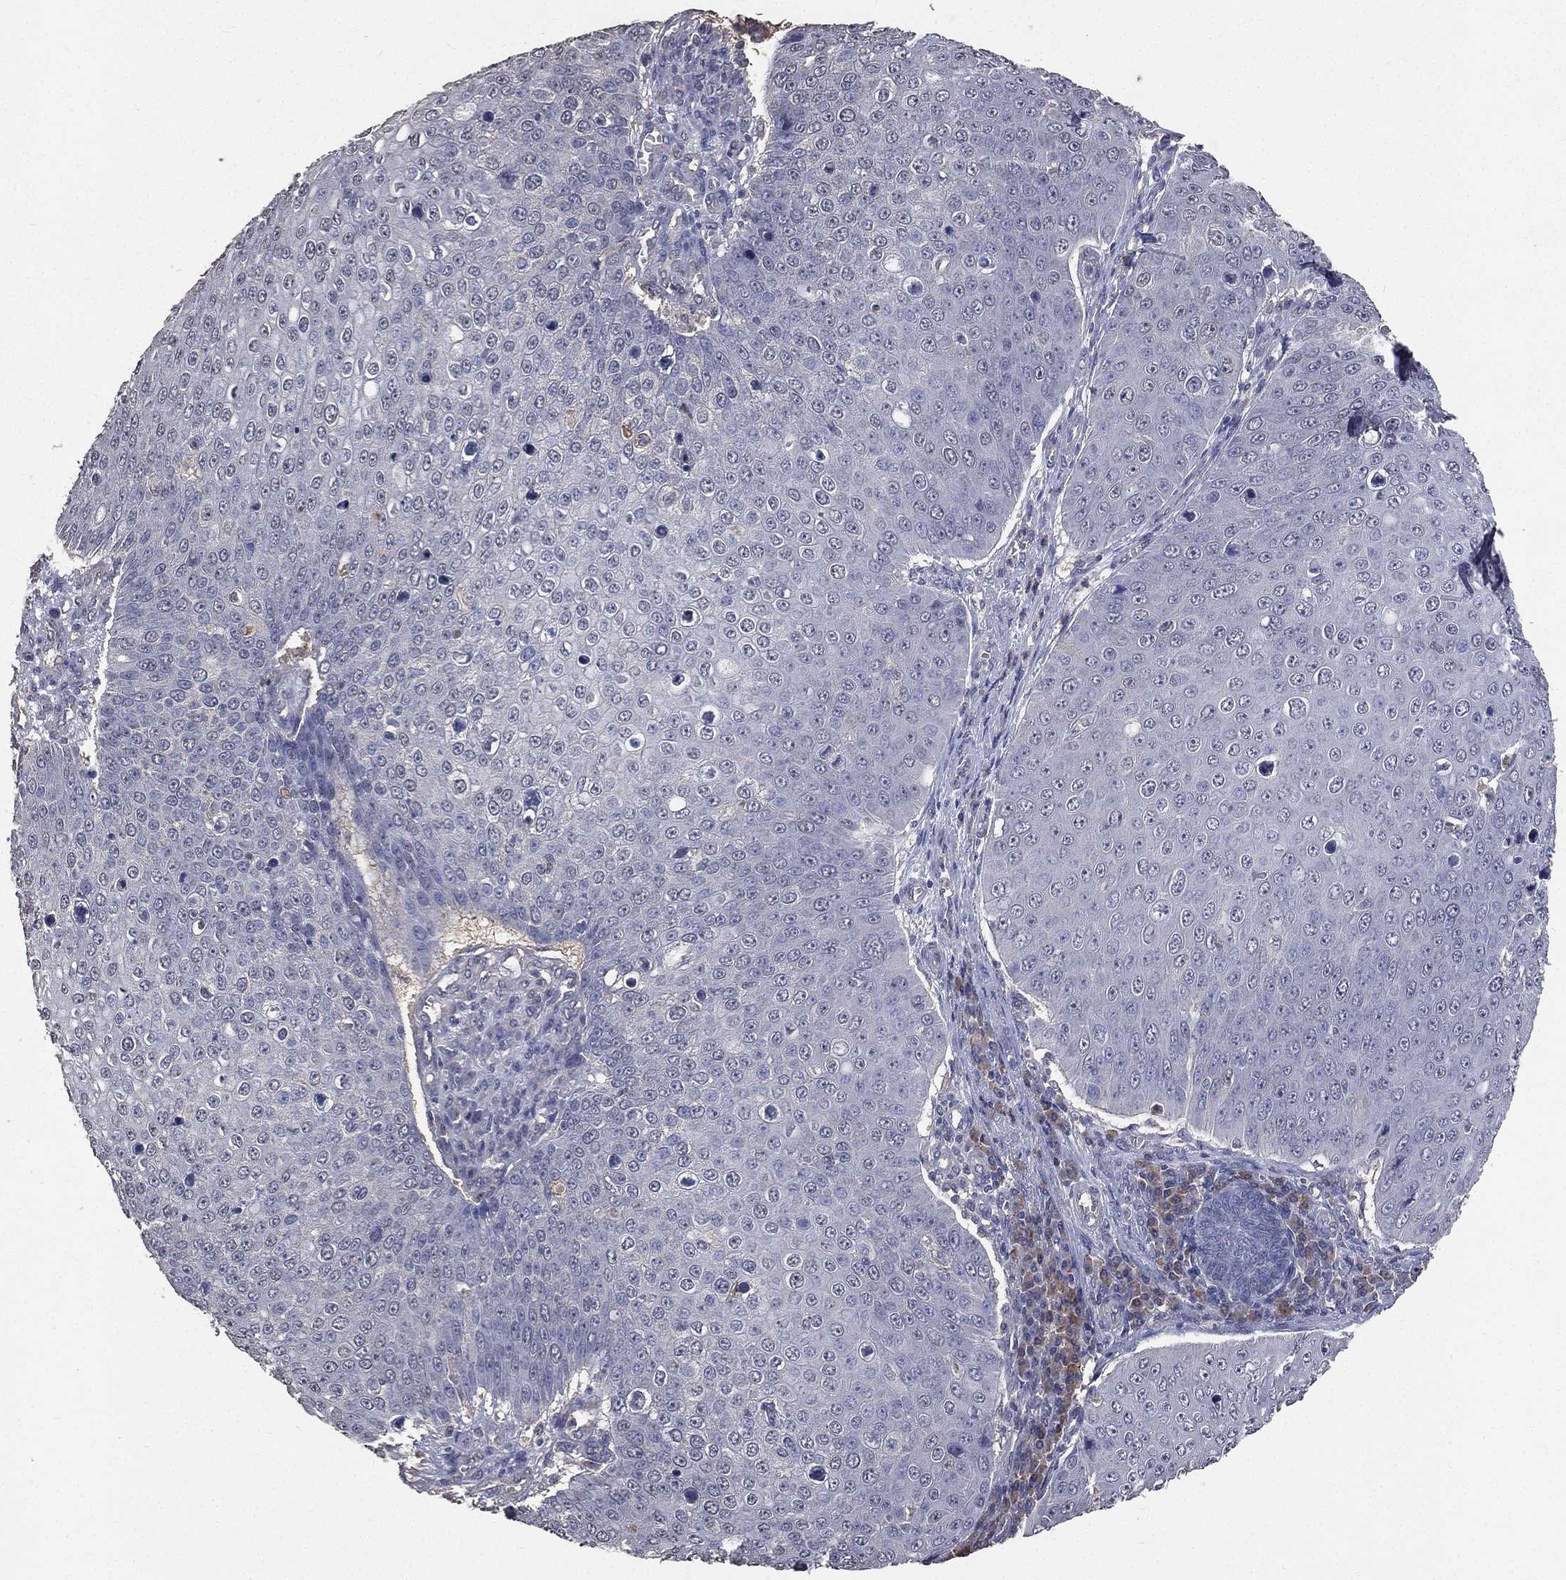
{"staining": {"intensity": "negative", "quantity": "none", "location": "none"}, "tissue": "skin cancer", "cell_type": "Tumor cells", "image_type": "cancer", "snomed": [{"axis": "morphology", "description": "Squamous cell carcinoma, NOS"}, {"axis": "topography", "description": "Skin"}], "caption": "Immunohistochemical staining of skin cancer (squamous cell carcinoma) exhibits no significant expression in tumor cells.", "gene": "SNAP25", "patient": {"sex": "male", "age": 71}}